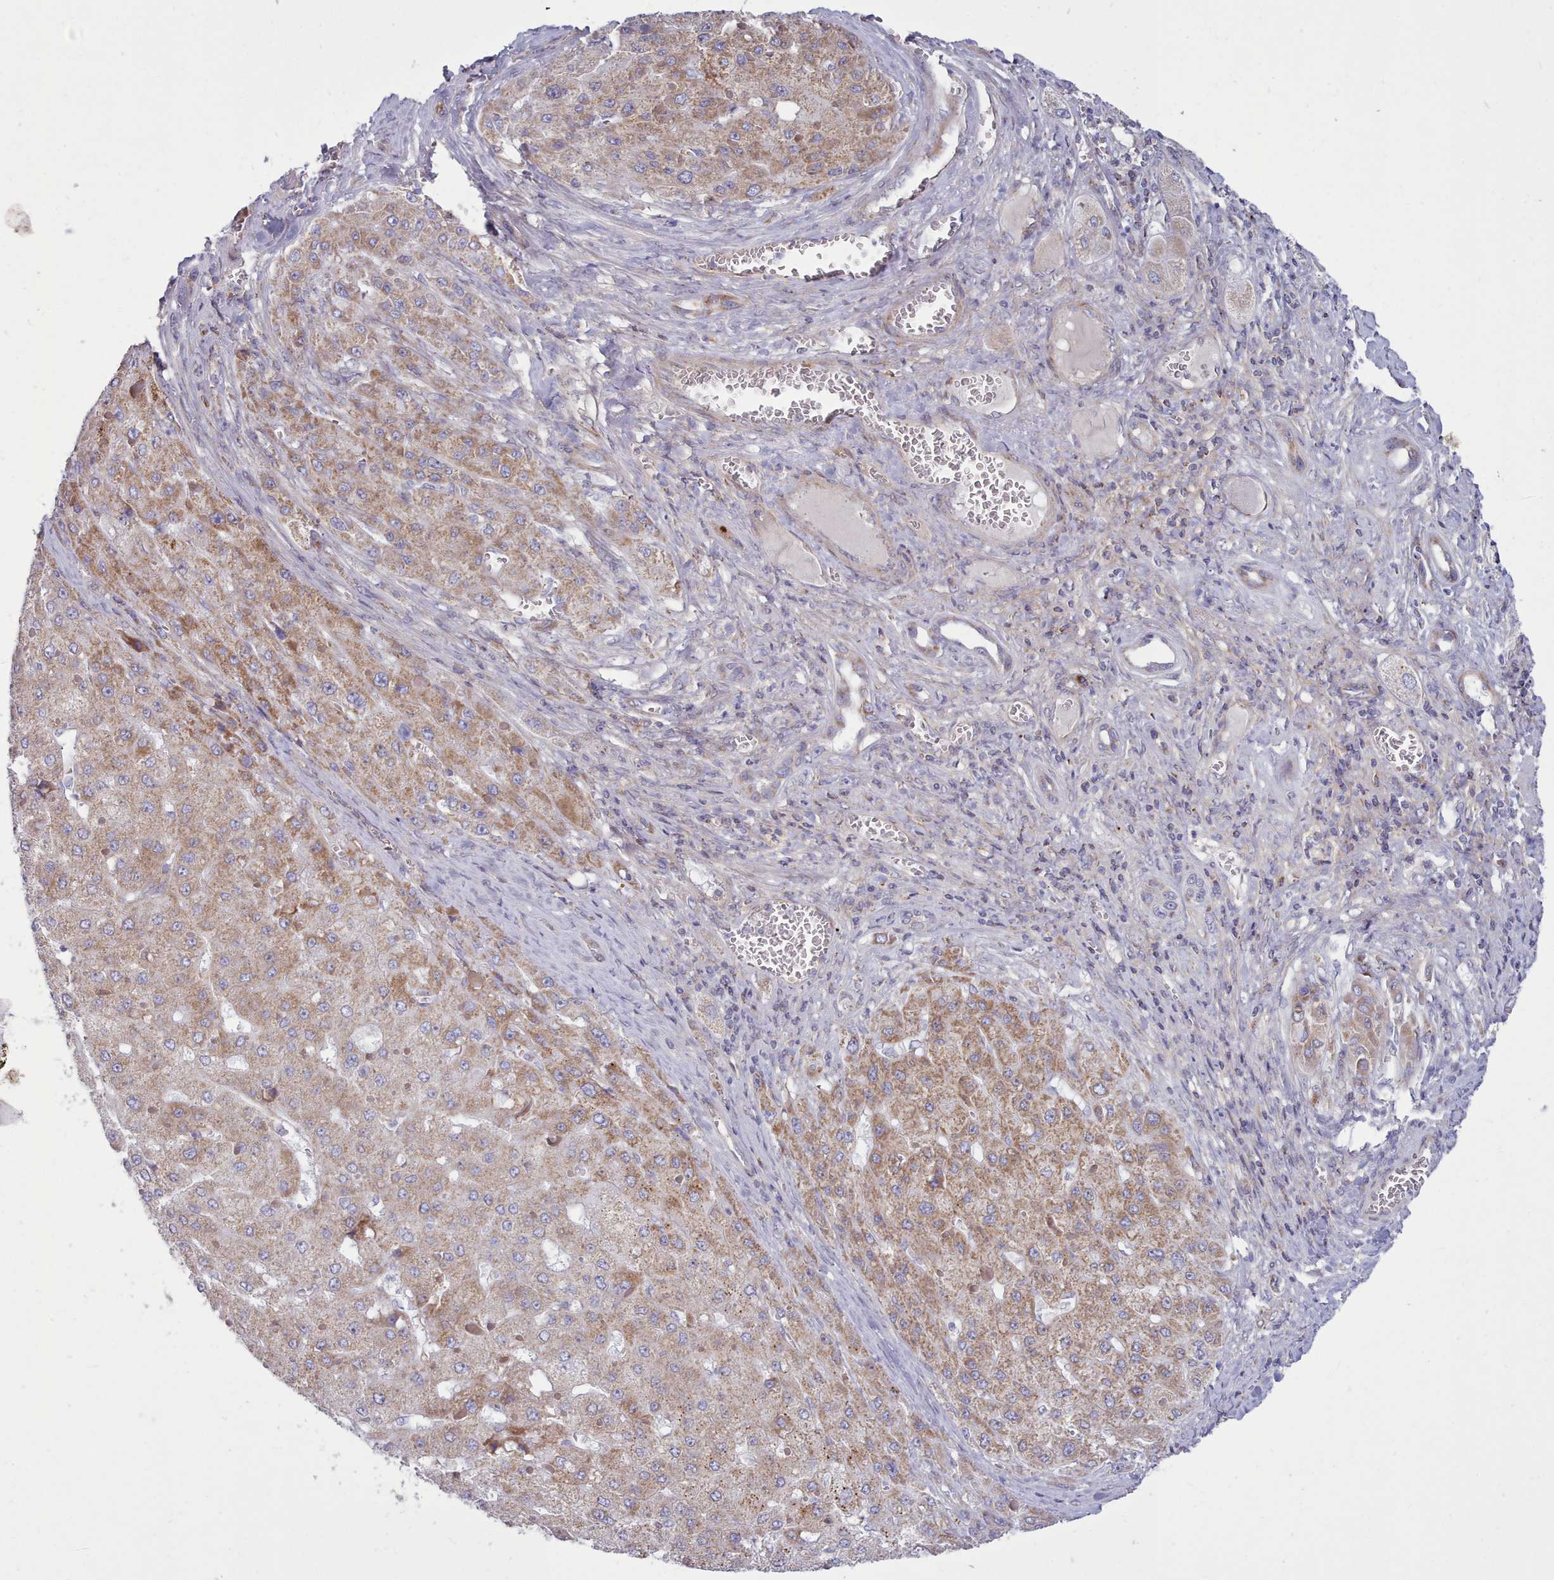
{"staining": {"intensity": "moderate", "quantity": ">75%", "location": "cytoplasmic/membranous"}, "tissue": "liver cancer", "cell_type": "Tumor cells", "image_type": "cancer", "snomed": [{"axis": "morphology", "description": "Carcinoma, Hepatocellular, NOS"}, {"axis": "topography", "description": "Liver"}], "caption": "A medium amount of moderate cytoplasmic/membranous staining is seen in about >75% of tumor cells in hepatocellular carcinoma (liver) tissue. (IHC, brightfield microscopy, high magnification).", "gene": "MRPL21", "patient": {"sex": "female", "age": 73}}